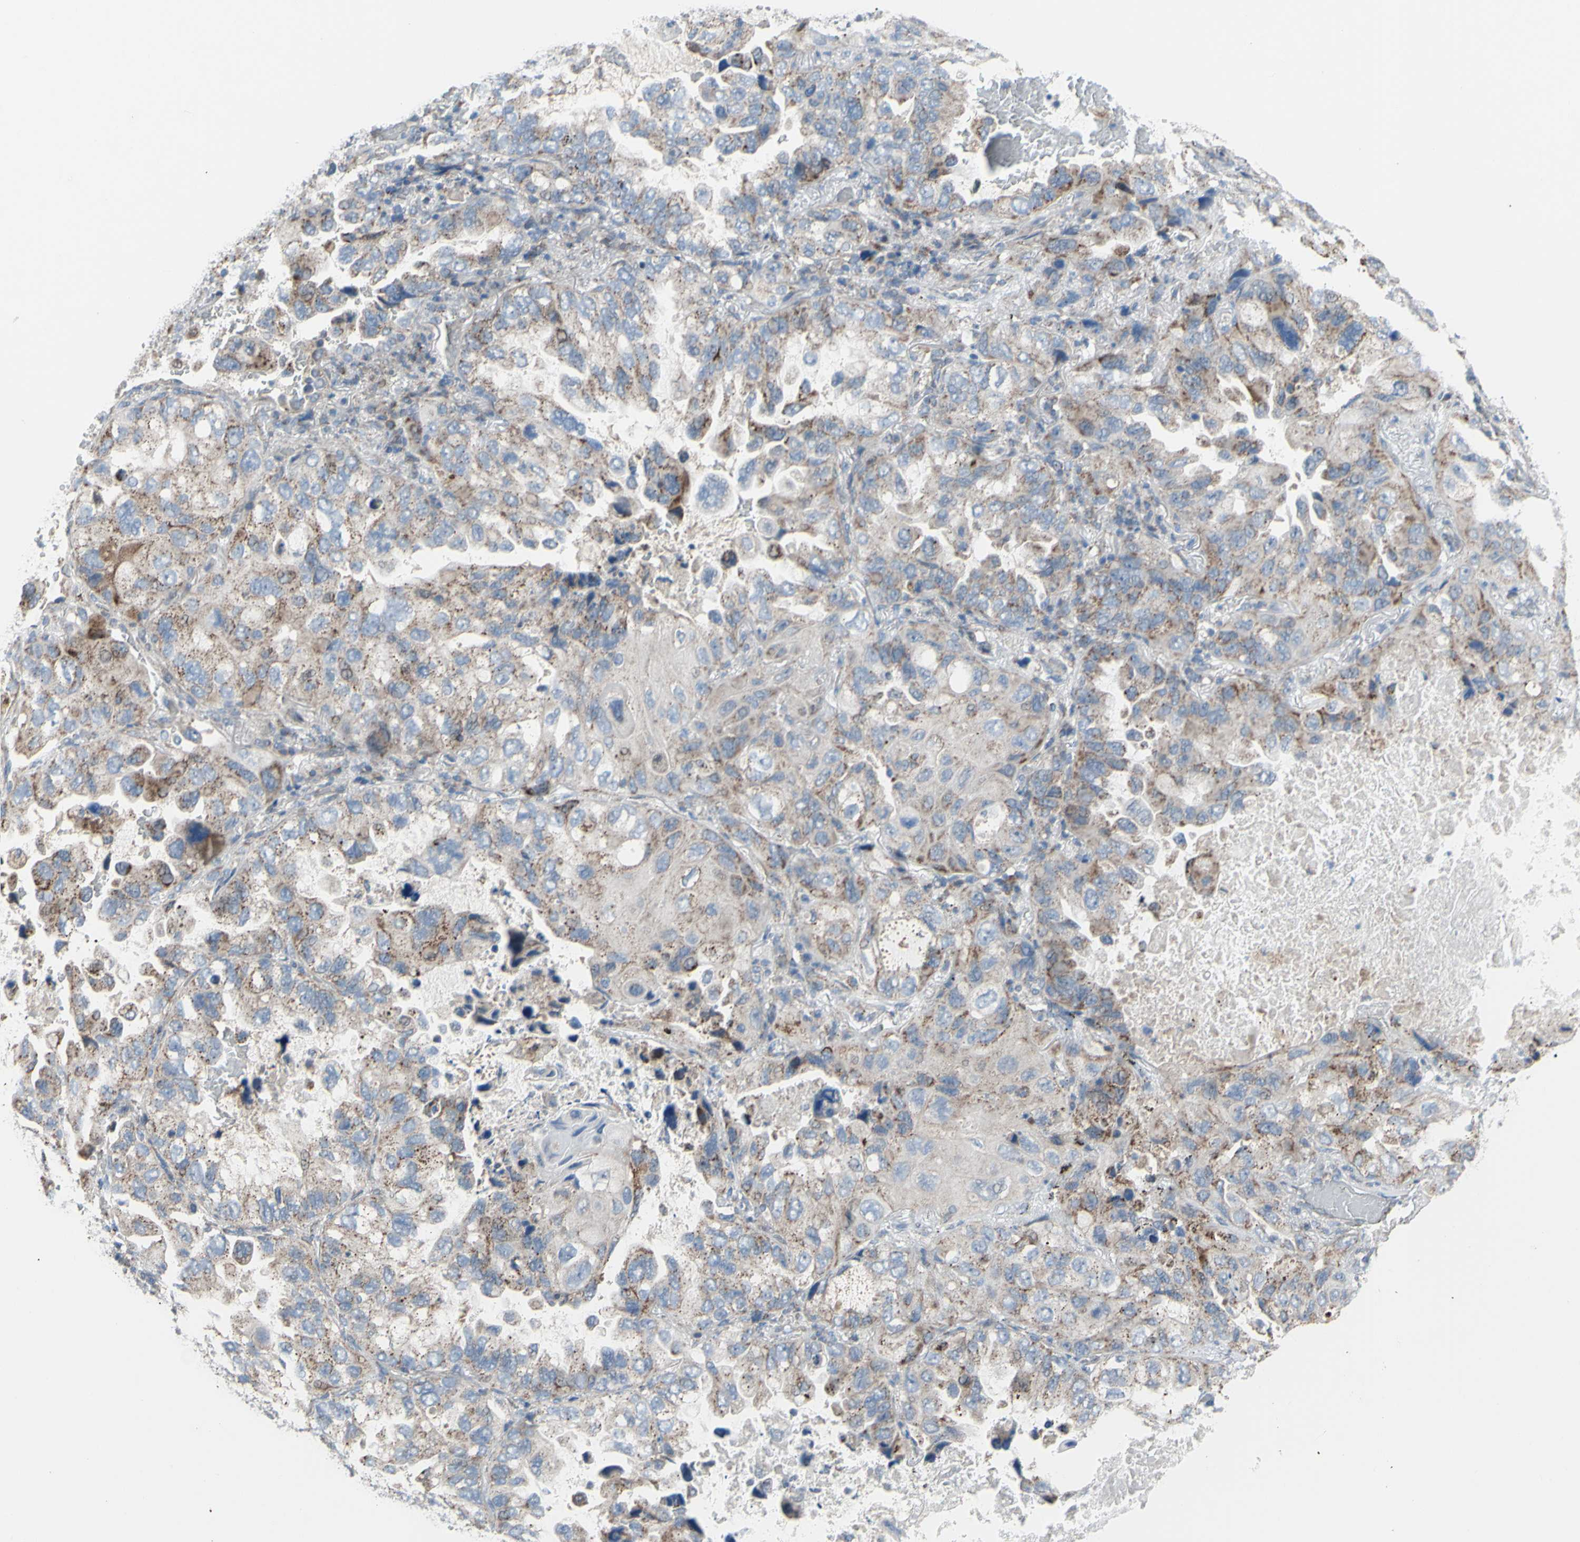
{"staining": {"intensity": "weak", "quantity": "25%-75%", "location": "cytoplasmic/membranous"}, "tissue": "lung cancer", "cell_type": "Tumor cells", "image_type": "cancer", "snomed": [{"axis": "morphology", "description": "Squamous cell carcinoma, NOS"}, {"axis": "topography", "description": "Lung"}], "caption": "Immunohistochemical staining of squamous cell carcinoma (lung) shows weak cytoplasmic/membranous protein expression in approximately 25%-75% of tumor cells. The staining was performed using DAB (3,3'-diaminobenzidine), with brown indicating positive protein expression. Nuclei are stained blue with hematoxylin.", "gene": "GLT8D1", "patient": {"sex": "female", "age": 73}}